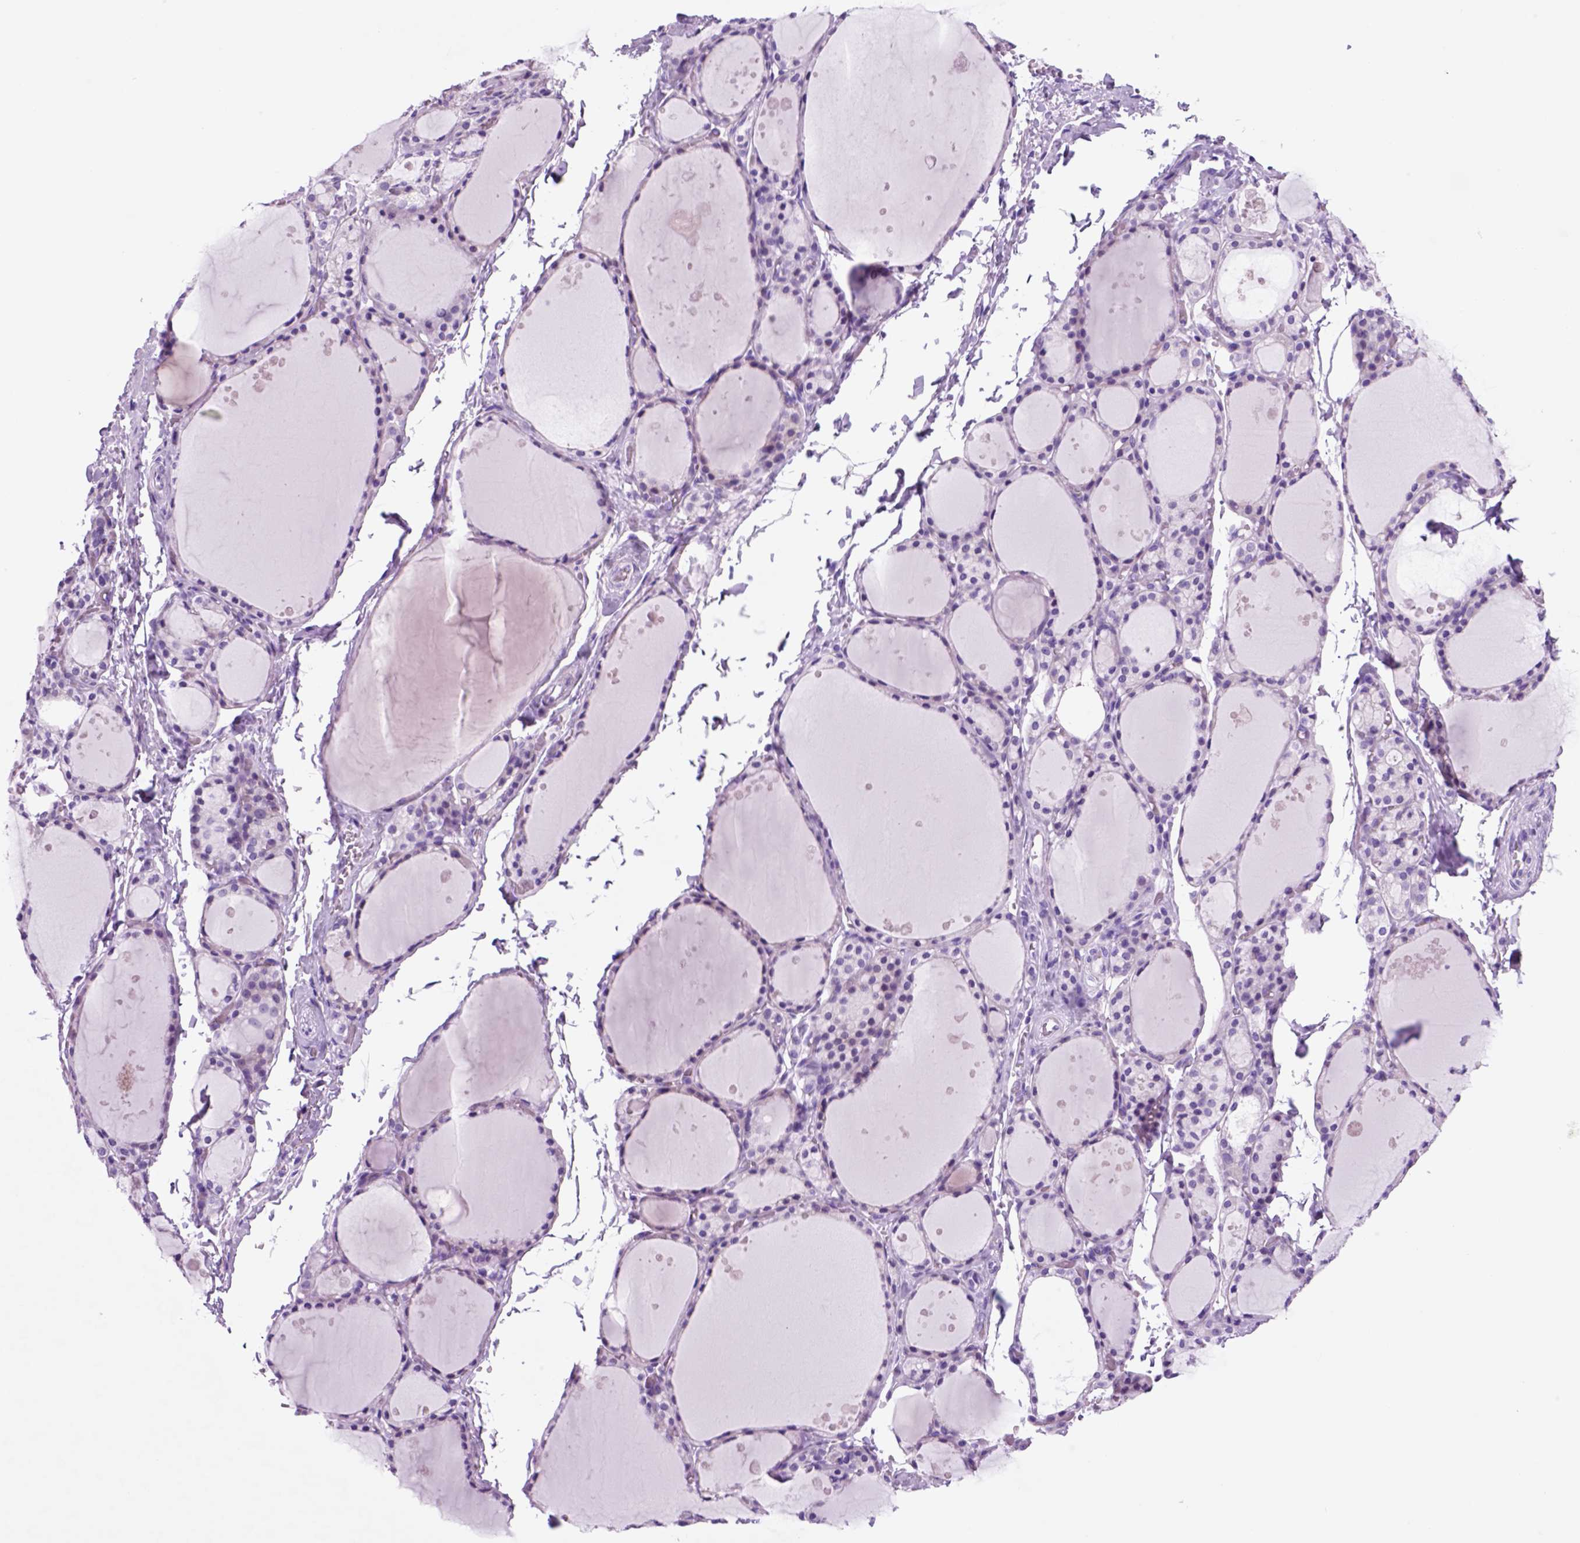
{"staining": {"intensity": "negative", "quantity": "none", "location": "none"}, "tissue": "thyroid gland", "cell_type": "Glandular cells", "image_type": "normal", "snomed": [{"axis": "morphology", "description": "Normal tissue, NOS"}, {"axis": "topography", "description": "Thyroid gland"}], "caption": "A histopathology image of human thyroid gland is negative for staining in glandular cells. (DAB (3,3'-diaminobenzidine) IHC with hematoxylin counter stain).", "gene": "HHIPL2", "patient": {"sex": "male", "age": 68}}